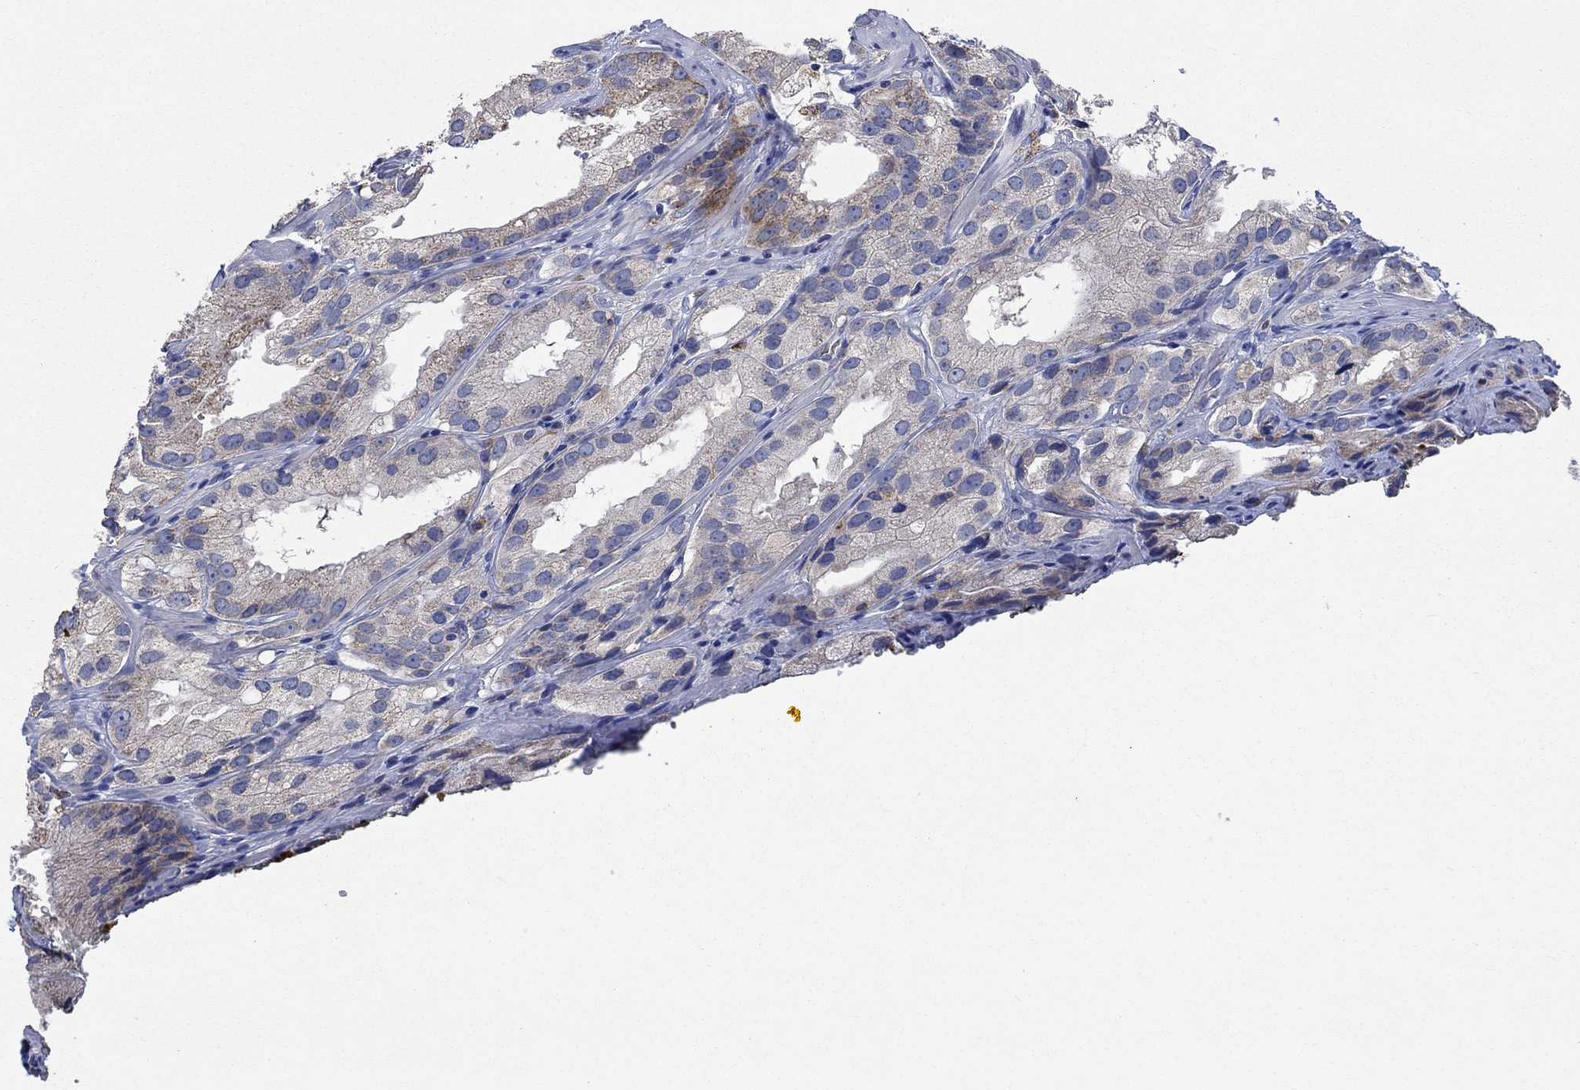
{"staining": {"intensity": "moderate", "quantity": "<25%", "location": "cytoplasmic/membranous"}, "tissue": "prostate cancer", "cell_type": "Tumor cells", "image_type": "cancer", "snomed": [{"axis": "morphology", "description": "Adenocarcinoma, High grade"}, {"axis": "topography", "description": "Prostate and seminal vesicle, NOS"}], "caption": "Immunohistochemical staining of prostate cancer shows moderate cytoplasmic/membranous protein expression in approximately <25% of tumor cells.", "gene": "UGT8", "patient": {"sex": "male", "age": 62}}